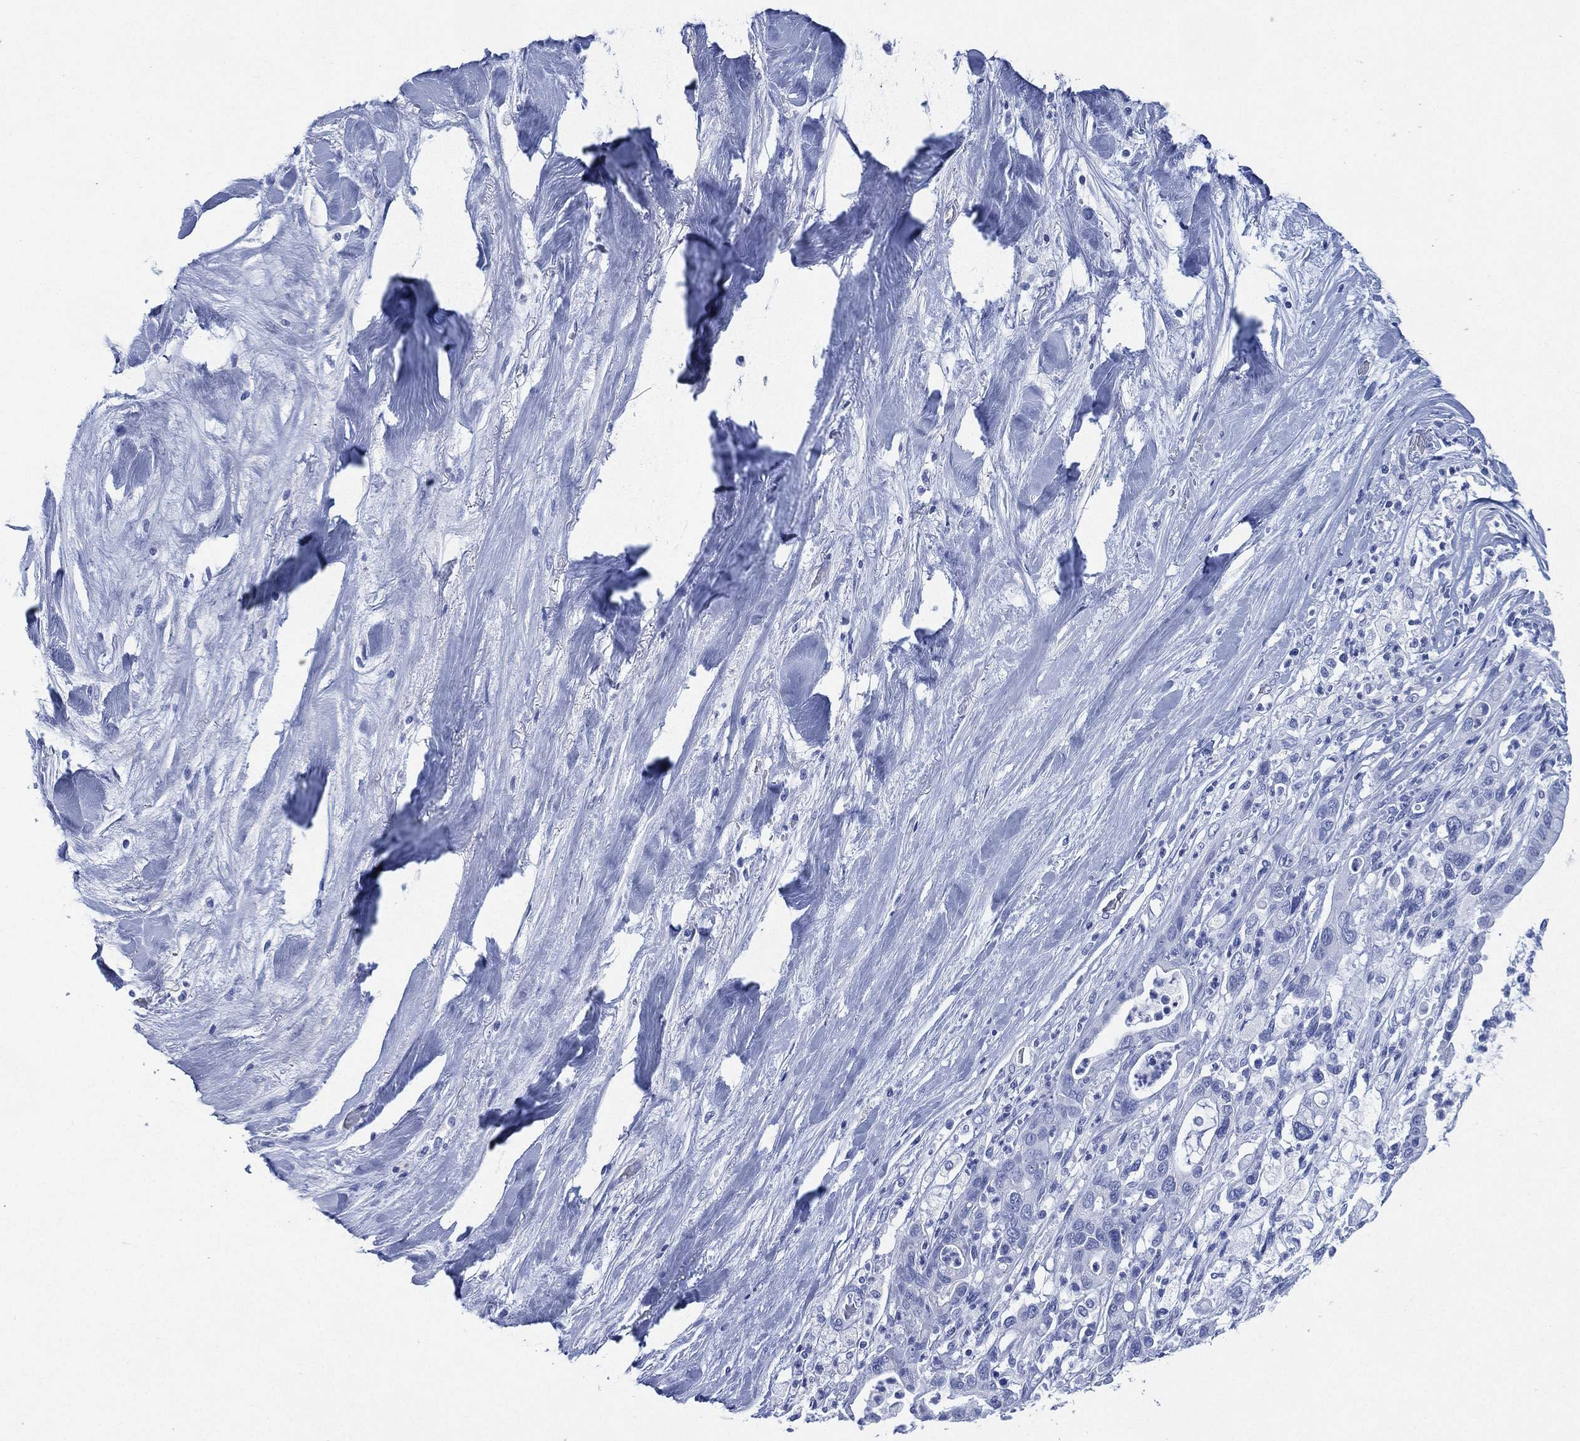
{"staining": {"intensity": "negative", "quantity": "none", "location": "none"}, "tissue": "liver cancer", "cell_type": "Tumor cells", "image_type": "cancer", "snomed": [{"axis": "morphology", "description": "Cholangiocarcinoma"}, {"axis": "topography", "description": "Liver"}], "caption": "DAB (3,3'-diaminobenzidine) immunohistochemical staining of liver cholangiocarcinoma demonstrates no significant expression in tumor cells.", "gene": "SIGLECL1", "patient": {"sex": "female", "age": 54}}